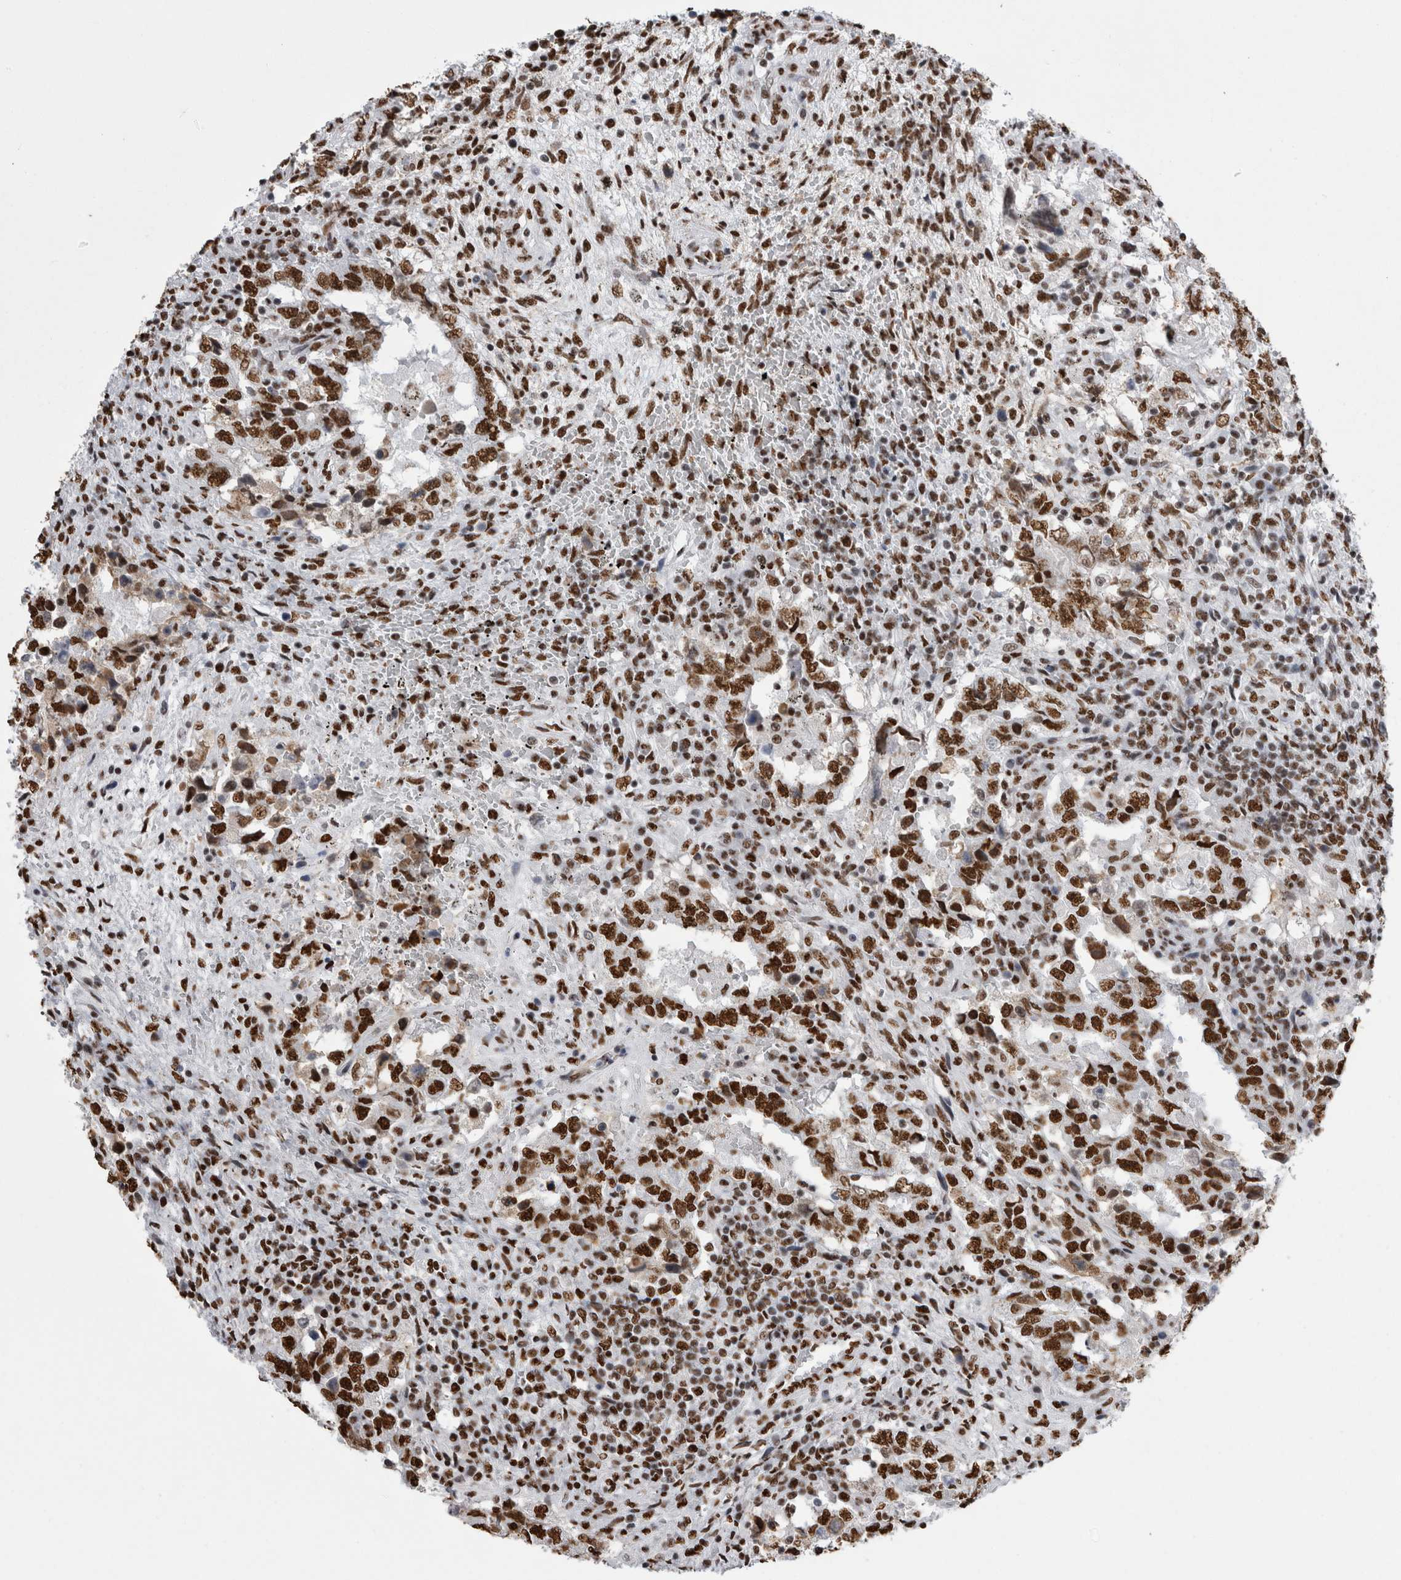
{"staining": {"intensity": "strong", "quantity": ">75%", "location": "nuclear"}, "tissue": "testis cancer", "cell_type": "Tumor cells", "image_type": "cancer", "snomed": [{"axis": "morphology", "description": "Carcinoma, Embryonal, NOS"}, {"axis": "topography", "description": "Testis"}], "caption": "Testis cancer stained with a brown dye demonstrates strong nuclear positive expression in about >75% of tumor cells.", "gene": "ALPK3", "patient": {"sex": "male", "age": 26}}